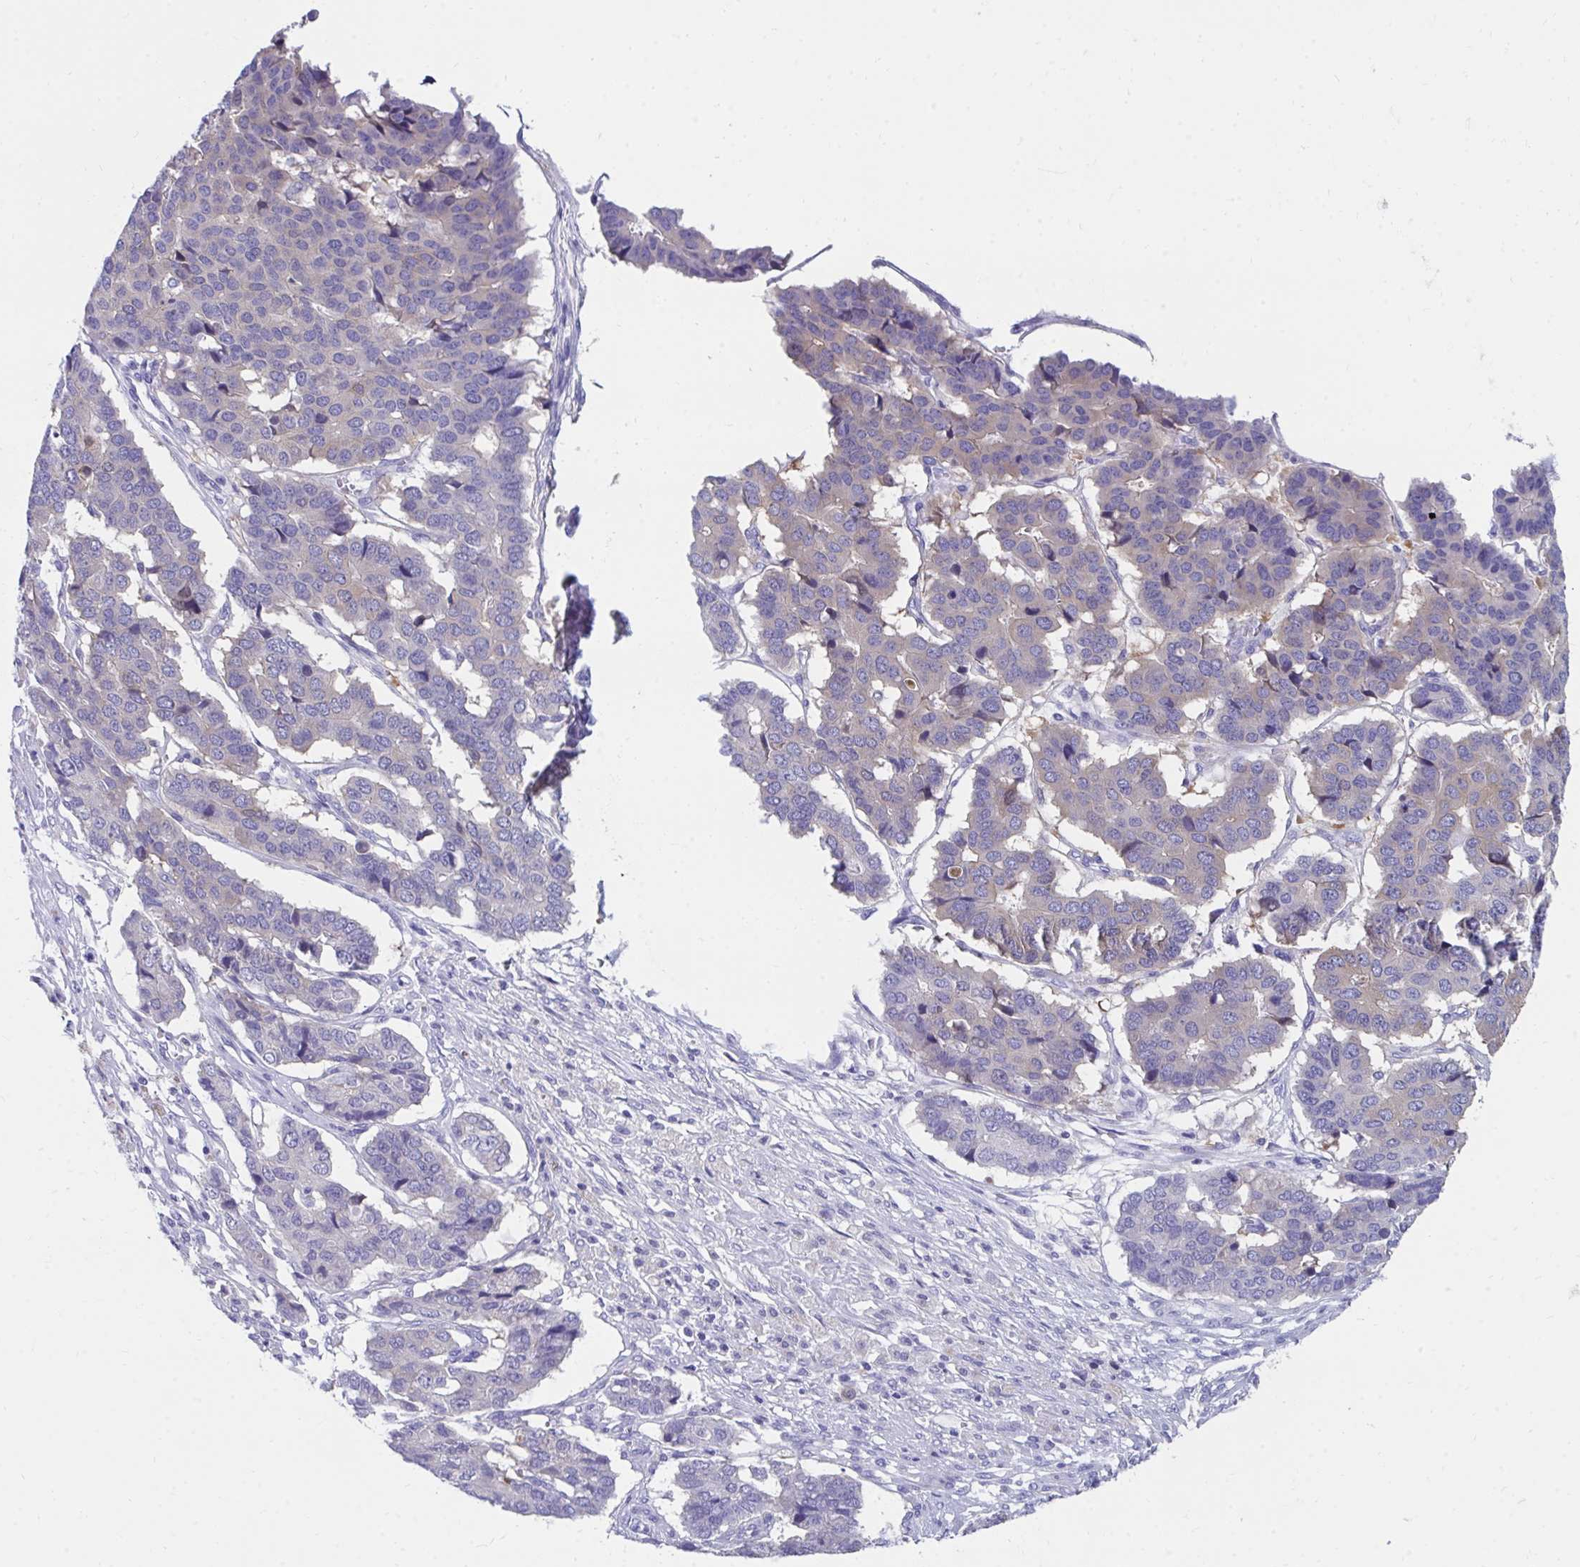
{"staining": {"intensity": "negative", "quantity": "none", "location": "none"}, "tissue": "pancreatic cancer", "cell_type": "Tumor cells", "image_type": "cancer", "snomed": [{"axis": "morphology", "description": "Adenocarcinoma, NOS"}, {"axis": "topography", "description": "Pancreas"}], "caption": "Pancreatic adenocarcinoma was stained to show a protein in brown. There is no significant staining in tumor cells.", "gene": "HGD", "patient": {"sex": "male", "age": 50}}